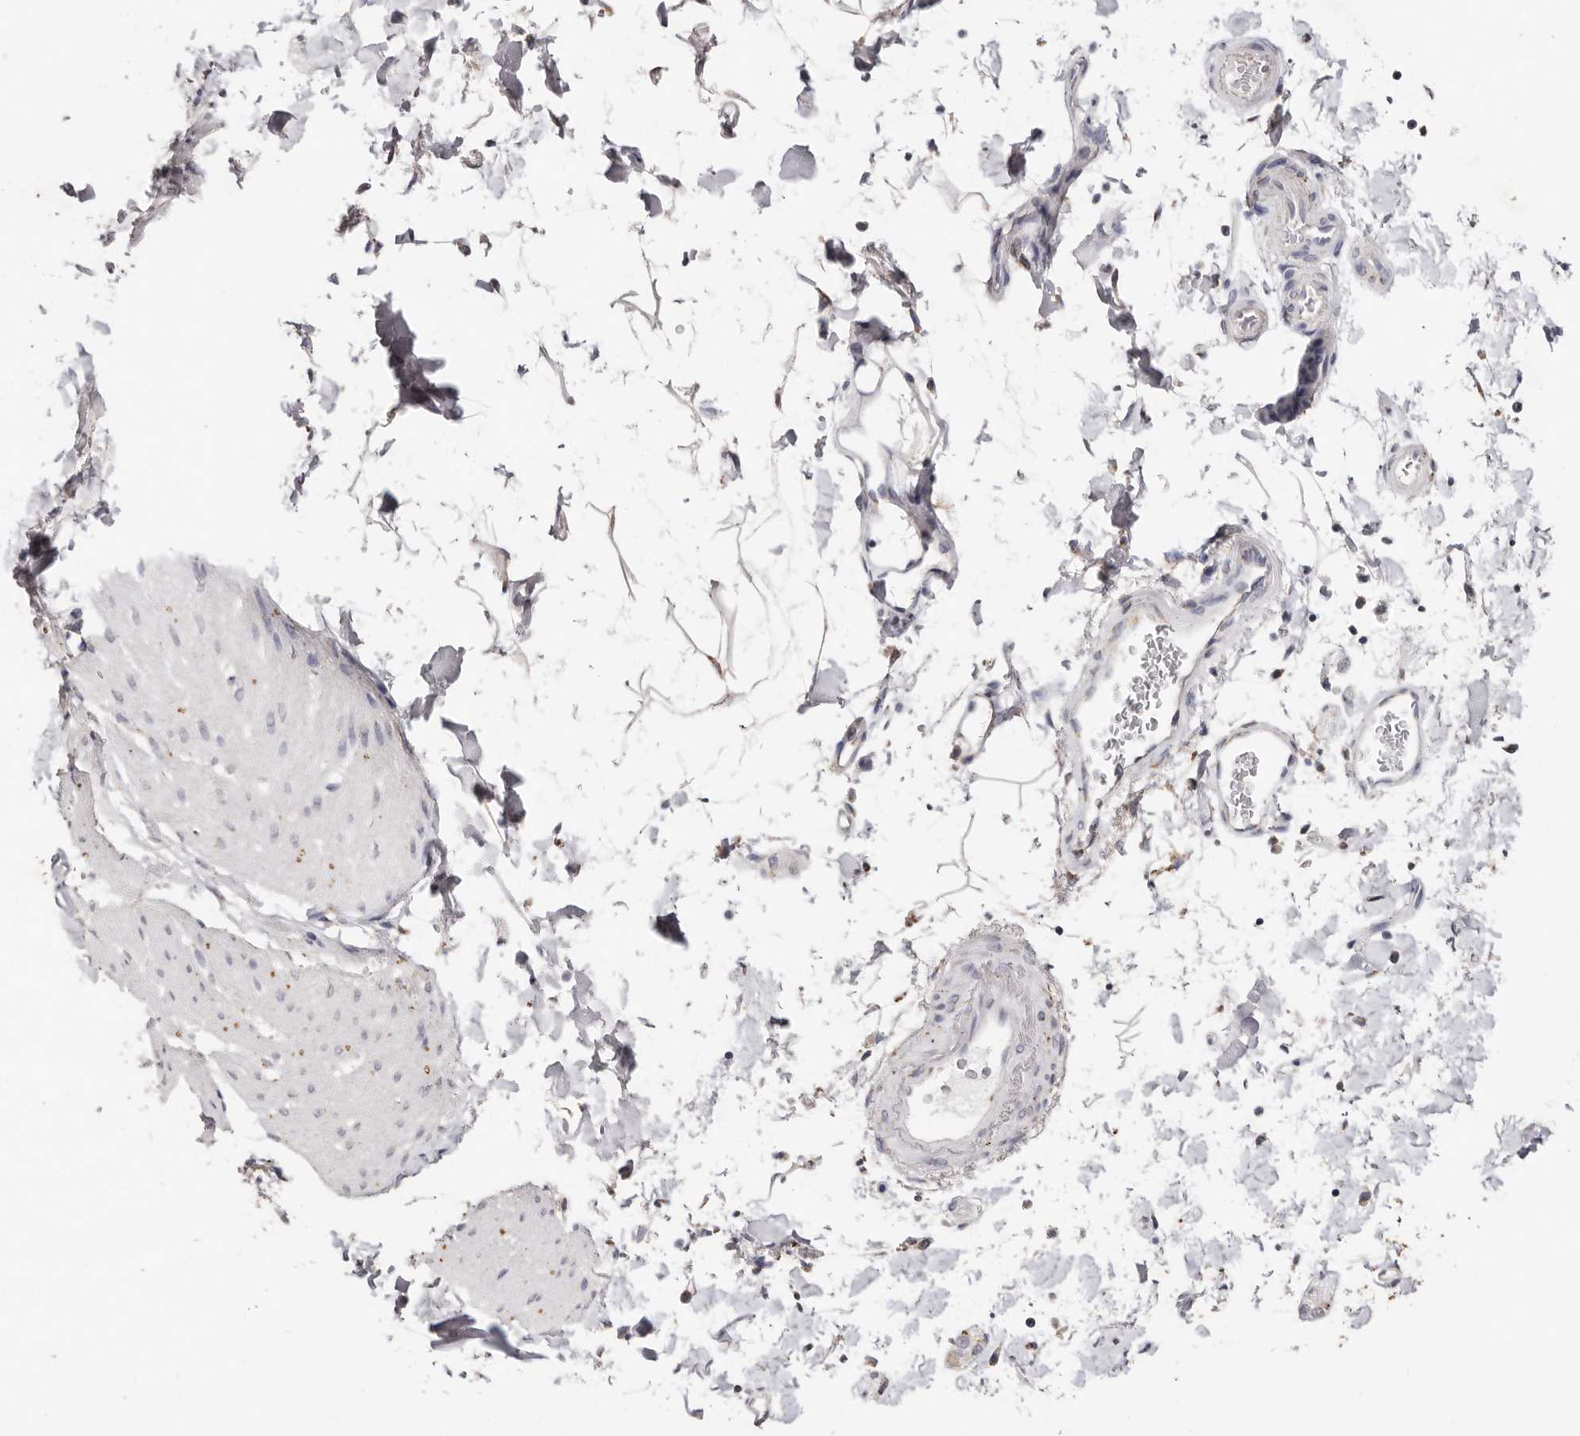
{"staining": {"intensity": "negative", "quantity": "none", "location": "none"}, "tissue": "smooth muscle", "cell_type": "Smooth muscle cells", "image_type": "normal", "snomed": [{"axis": "morphology", "description": "Normal tissue, NOS"}, {"axis": "topography", "description": "Smooth muscle"}, {"axis": "topography", "description": "Small intestine"}], "caption": "A photomicrograph of smooth muscle stained for a protein demonstrates no brown staining in smooth muscle cells. (Brightfield microscopy of DAB (3,3'-diaminobenzidine) IHC at high magnification).", "gene": "LGALS7B", "patient": {"sex": "female", "age": 84}}